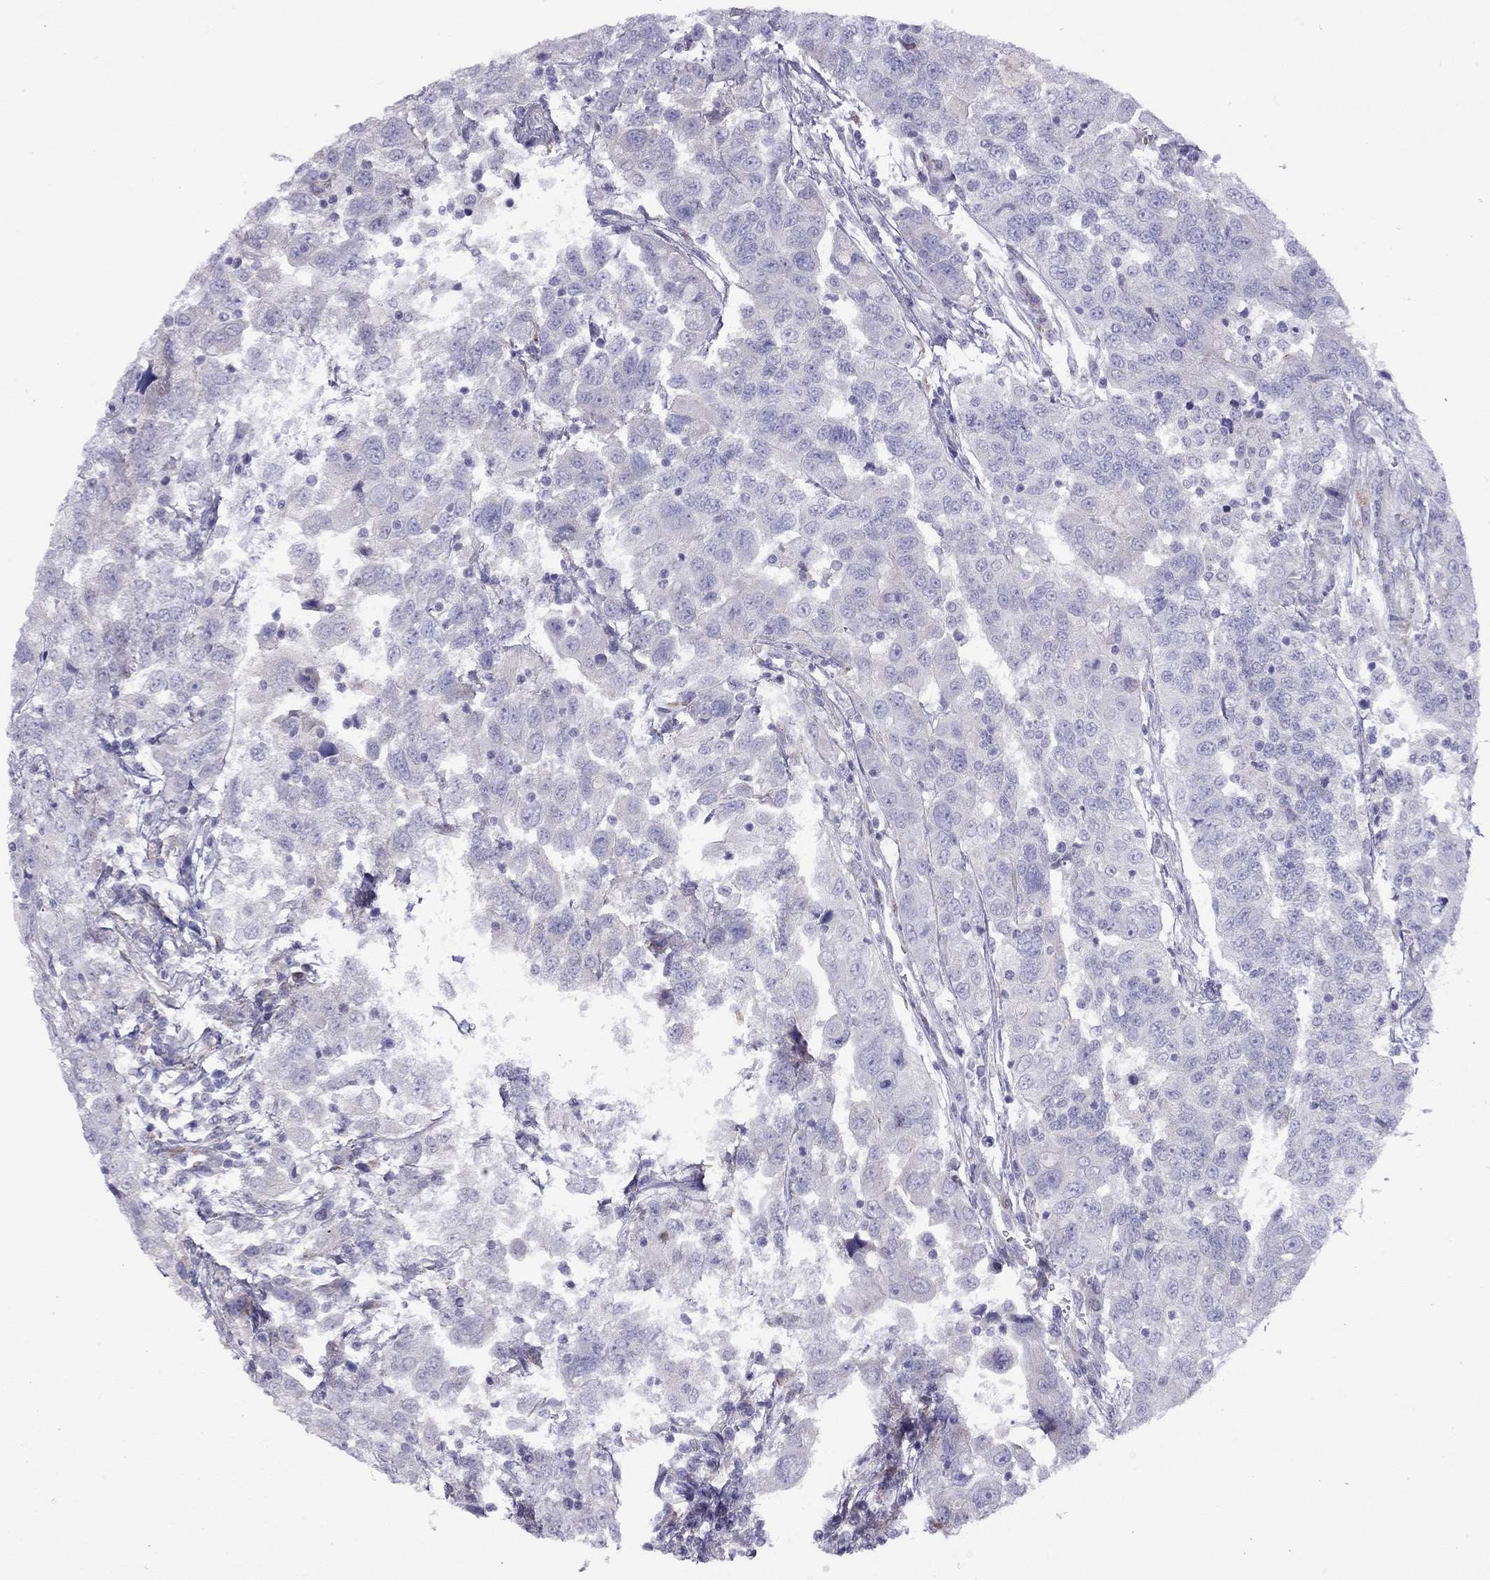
{"staining": {"intensity": "negative", "quantity": "none", "location": "none"}, "tissue": "urothelial cancer", "cell_type": "Tumor cells", "image_type": "cancer", "snomed": [{"axis": "morphology", "description": "Urothelial carcinoma, NOS"}, {"axis": "morphology", "description": "Urothelial carcinoma, High grade"}, {"axis": "topography", "description": "Urinary bladder"}], "caption": "A micrograph of urothelial cancer stained for a protein demonstrates no brown staining in tumor cells.", "gene": "CPNE4", "patient": {"sex": "female", "age": 73}}